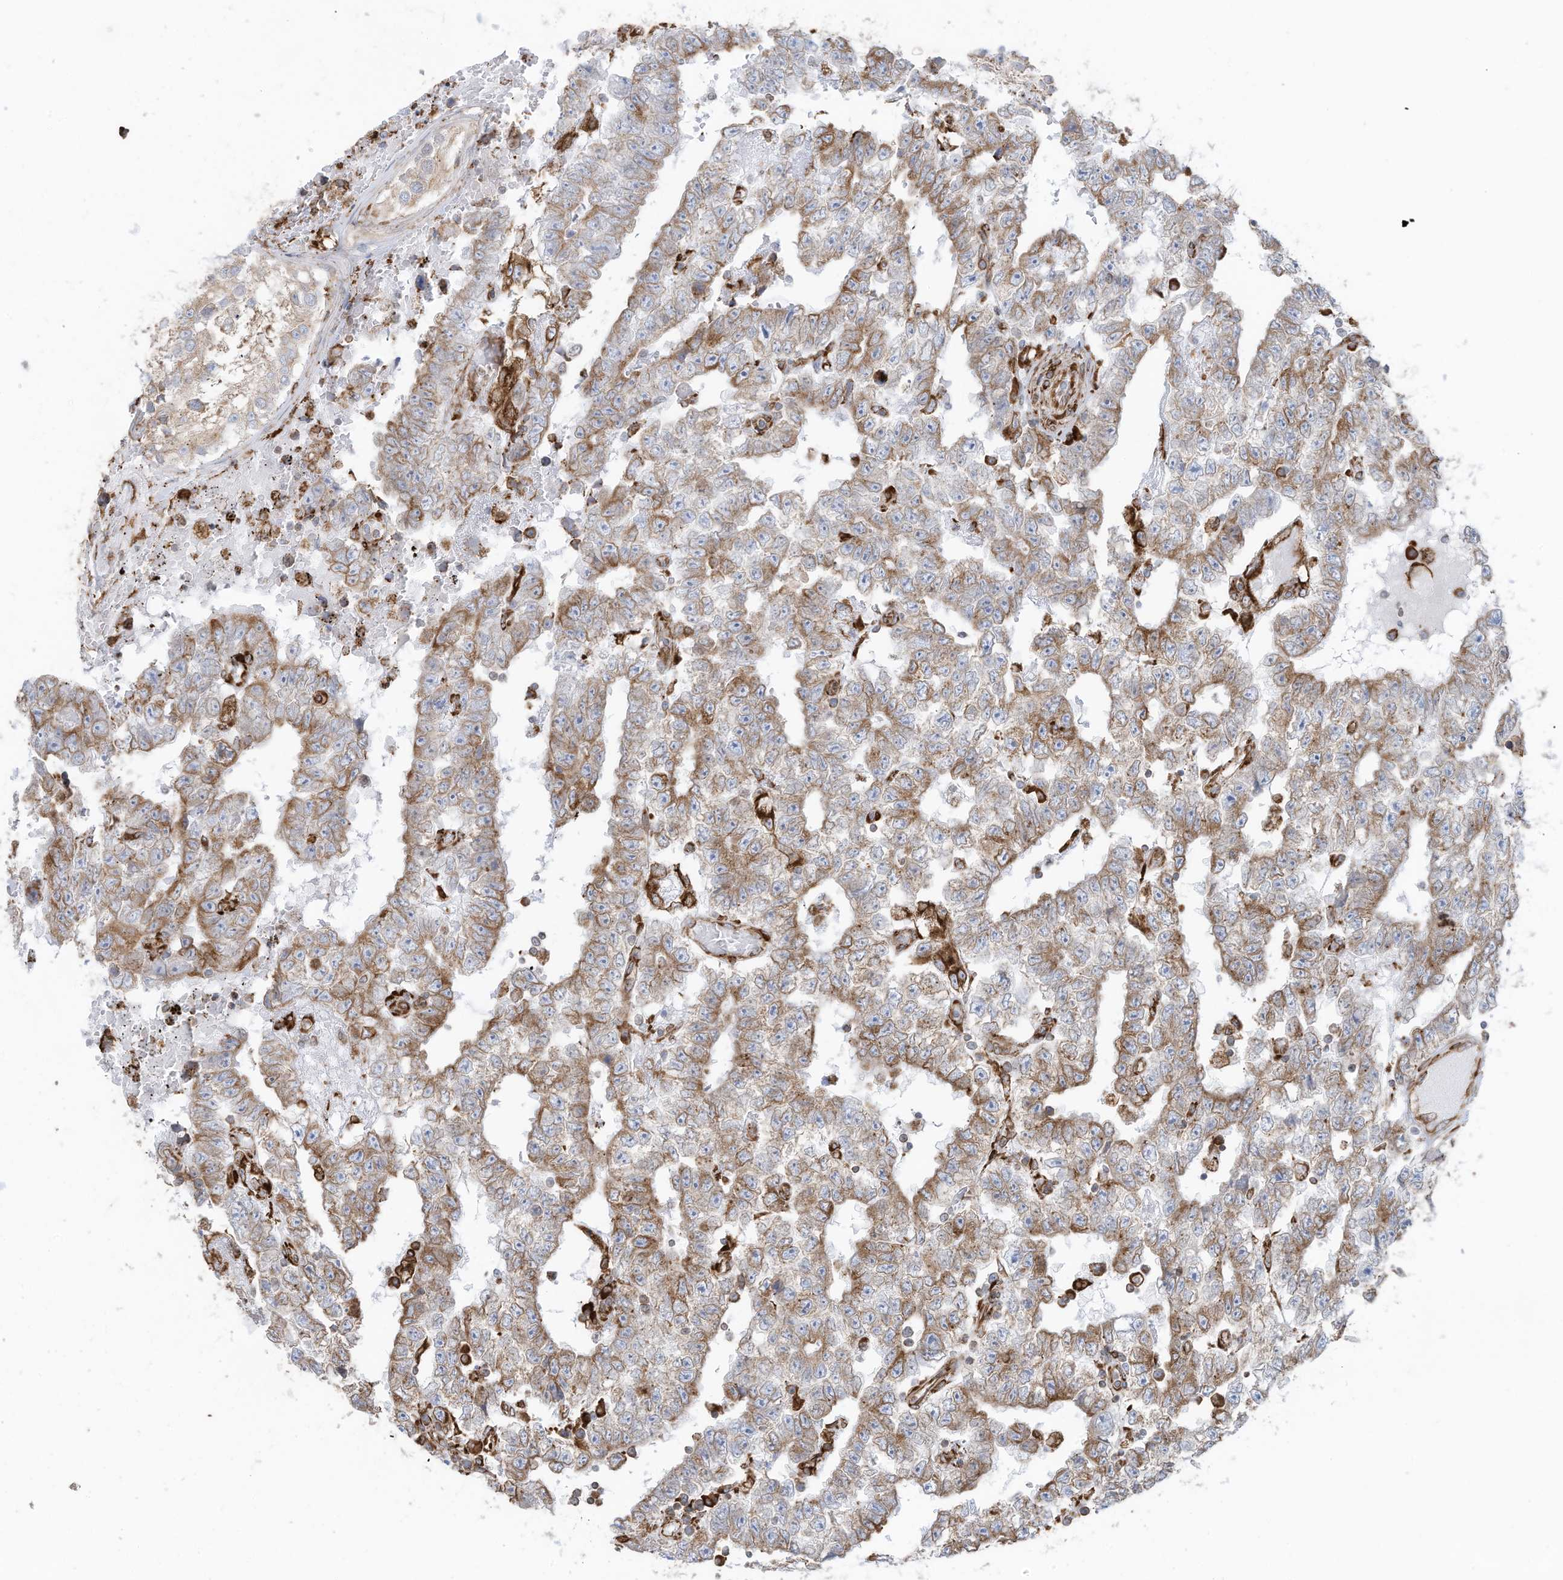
{"staining": {"intensity": "moderate", "quantity": ">75%", "location": "cytoplasmic/membranous"}, "tissue": "testis cancer", "cell_type": "Tumor cells", "image_type": "cancer", "snomed": [{"axis": "morphology", "description": "Carcinoma, Embryonal, NOS"}, {"axis": "topography", "description": "Testis"}], "caption": "An immunohistochemistry photomicrograph of neoplastic tissue is shown. Protein staining in brown shows moderate cytoplasmic/membranous positivity in testis cancer (embryonal carcinoma) within tumor cells. (Stains: DAB in brown, nuclei in blue, Microscopy: brightfield microscopy at high magnification).", "gene": "ZNF354C", "patient": {"sex": "male", "age": 25}}